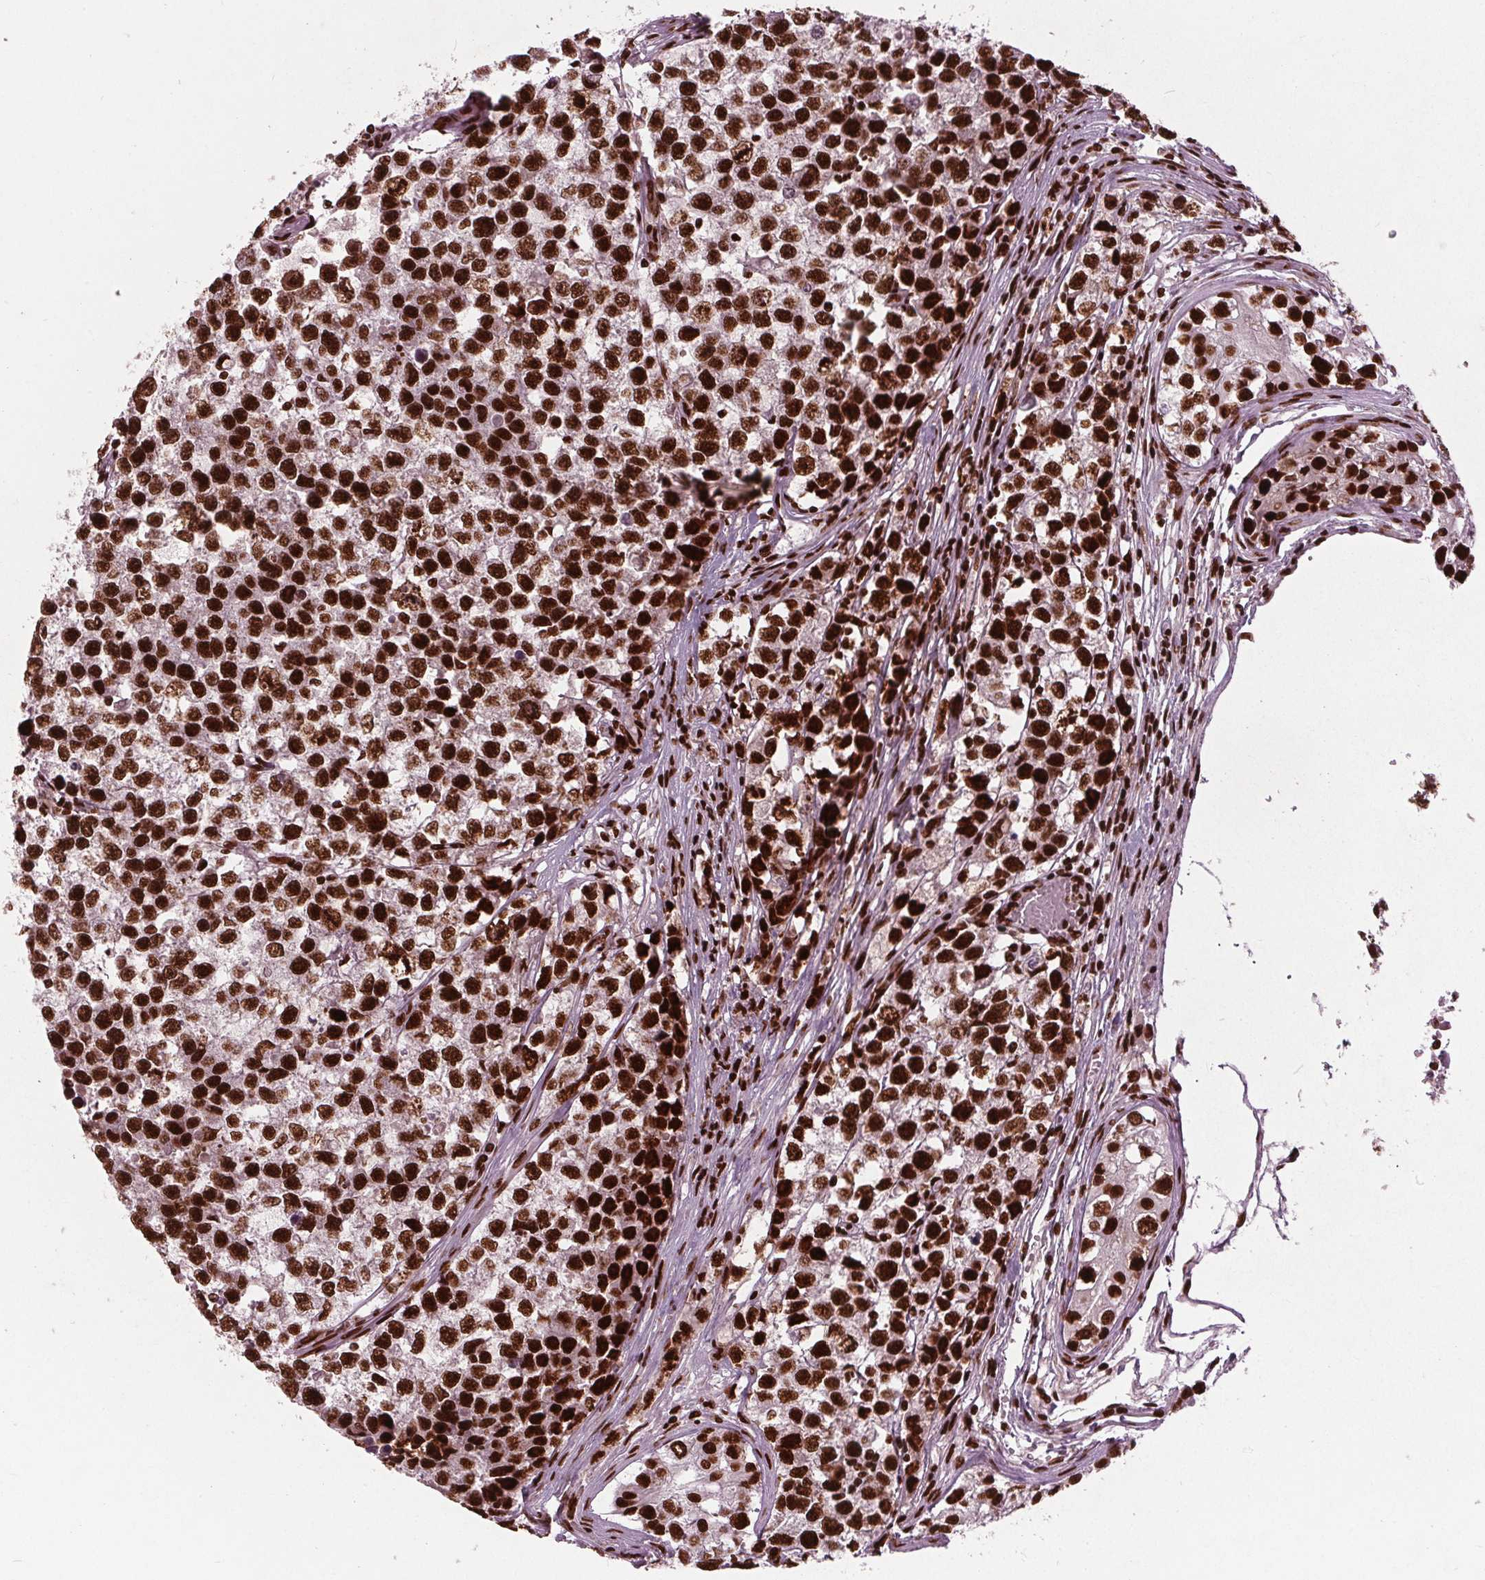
{"staining": {"intensity": "strong", "quantity": ">75%", "location": "nuclear"}, "tissue": "testis cancer", "cell_type": "Tumor cells", "image_type": "cancer", "snomed": [{"axis": "morphology", "description": "Seminoma, NOS"}, {"axis": "topography", "description": "Testis"}], "caption": "IHC histopathology image of seminoma (testis) stained for a protein (brown), which displays high levels of strong nuclear expression in approximately >75% of tumor cells.", "gene": "BRD4", "patient": {"sex": "male", "age": 26}}